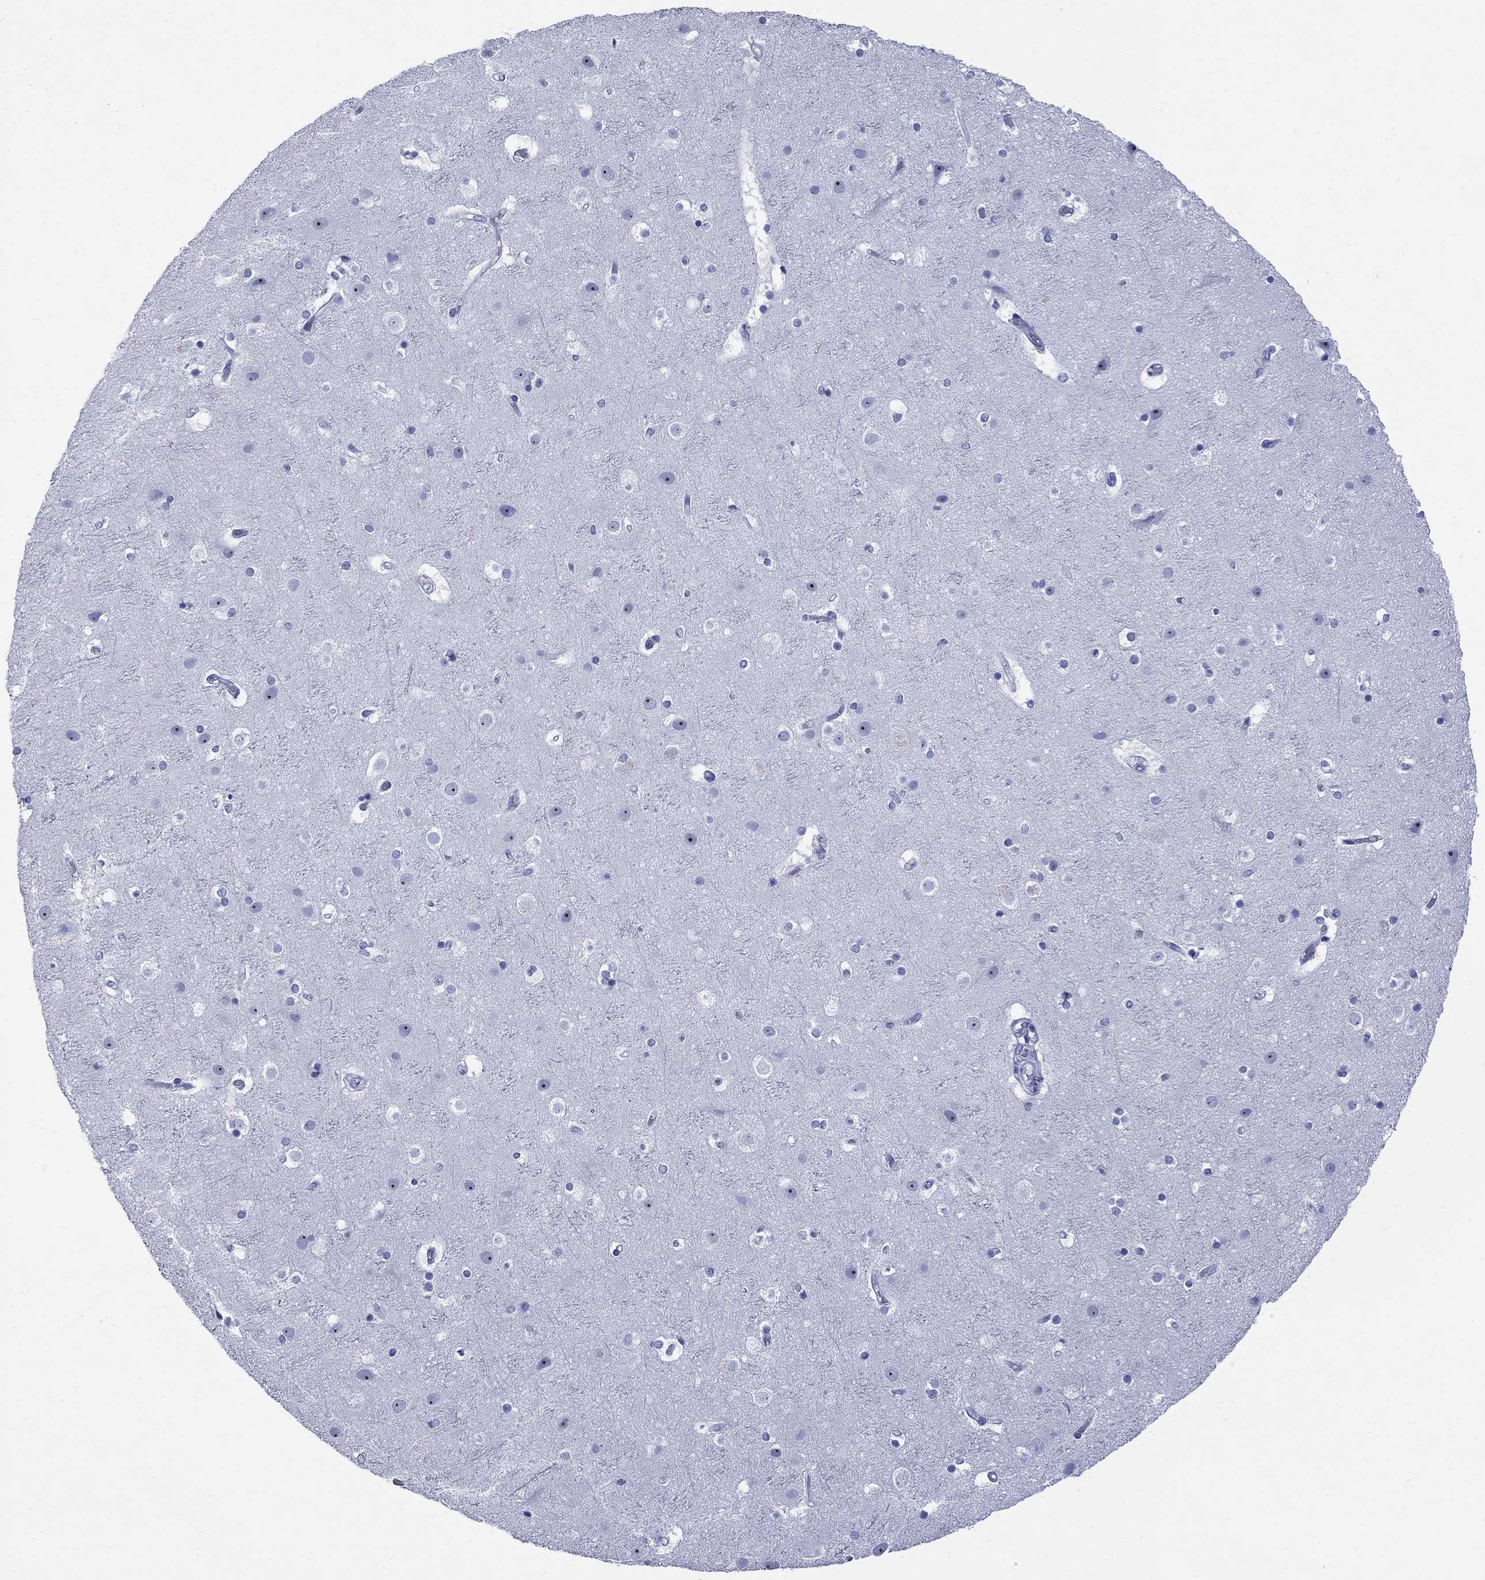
{"staining": {"intensity": "negative", "quantity": "none", "location": "none"}, "tissue": "cerebral cortex", "cell_type": "Endothelial cells", "image_type": "normal", "snomed": [{"axis": "morphology", "description": "Normal tissue, NOS"}, {"axis": "topography", "description": "Cerebral cortex"}], "caption": "A high-resolution micrograph shows immunohistochemistry staining of unremarkable cerebral cortex, which reveals no significant expression in endothelial cells. Brightfield microscopy of IHC stained with DAB (brown) and hematoxylin (blue), captured at high magnification.", "gene": "TACC3", "patient": {"sex": "female", "age": 52}}